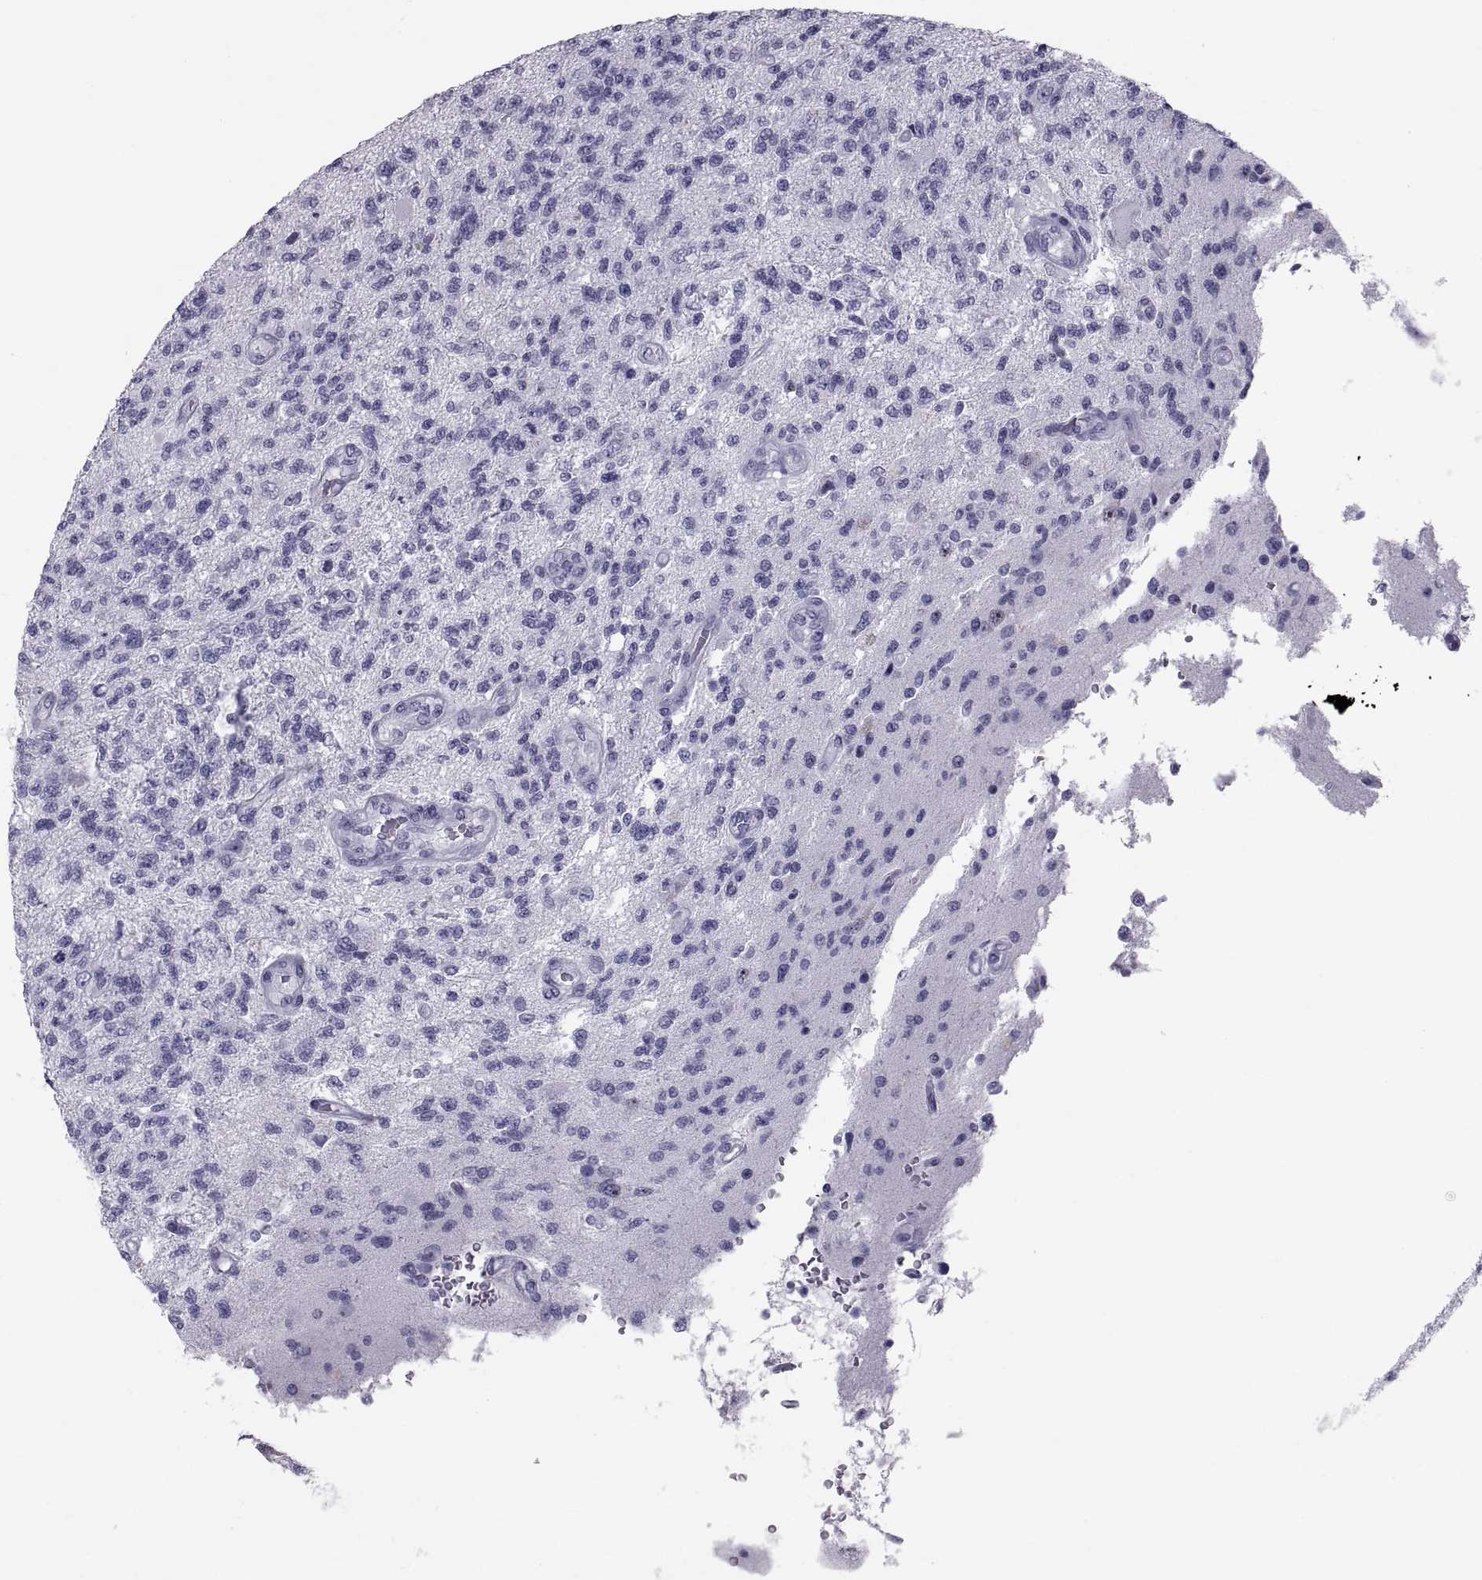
{"staining": {"intensity": "negative", "quantity": "none", "location": "none"}, "tissue": "glioma", "cell_type": "Tumor cells", "image_type": "cancer", "snomed": [{"axis": "morphology", "description": "Glioma, malignant, High grade"}, {"axis": "topography", "description": "Brain"}], "caption": "Malignant glioma (high-grade) was stained to show a protein in brown. There is no significant expression in tumor cells. (DAB immunohistochemistry (IHC) visualized using brightfield microscopy, high magnification).", "gene": "CRISP1", "patient": {"sex": "male", "age": 56}}